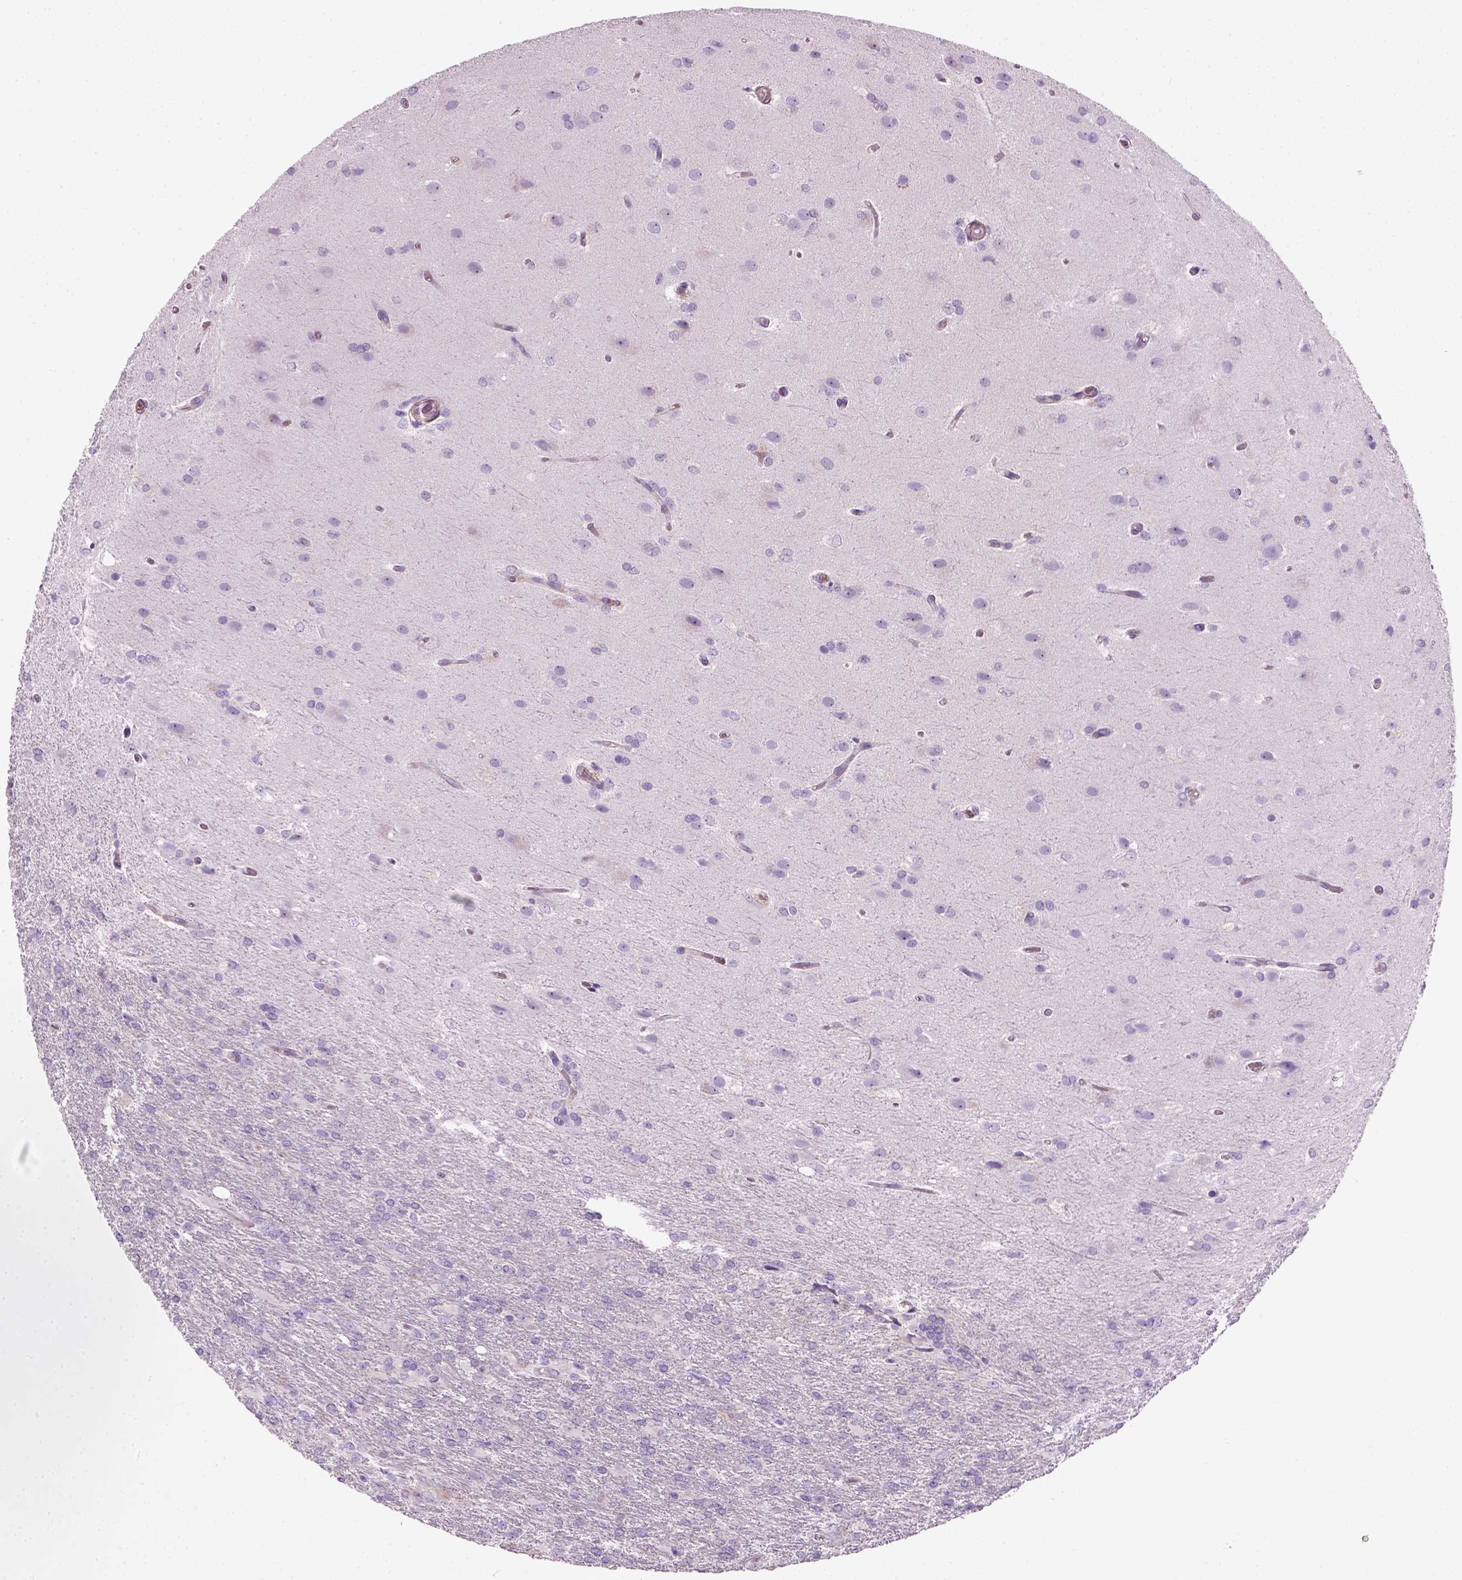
{"staining": {"intensity": "negative", "quantity": "none", "location": "none"}, "tissue": "glioma", "cell_type": "Tumor cells", "image_type": "cancer", "snomed": [{"axis": "morphology", "description": "Glioma, malignant, High grade"}, {"axis": "topography", "description": "Brain"}], "caption": "Immunohistochemistry image of human glioma stained for a protein (brown), which shows no positivity in tumor cells.", "gene": "FAM161A", "patient": {"sex": "male", "age": 68}}